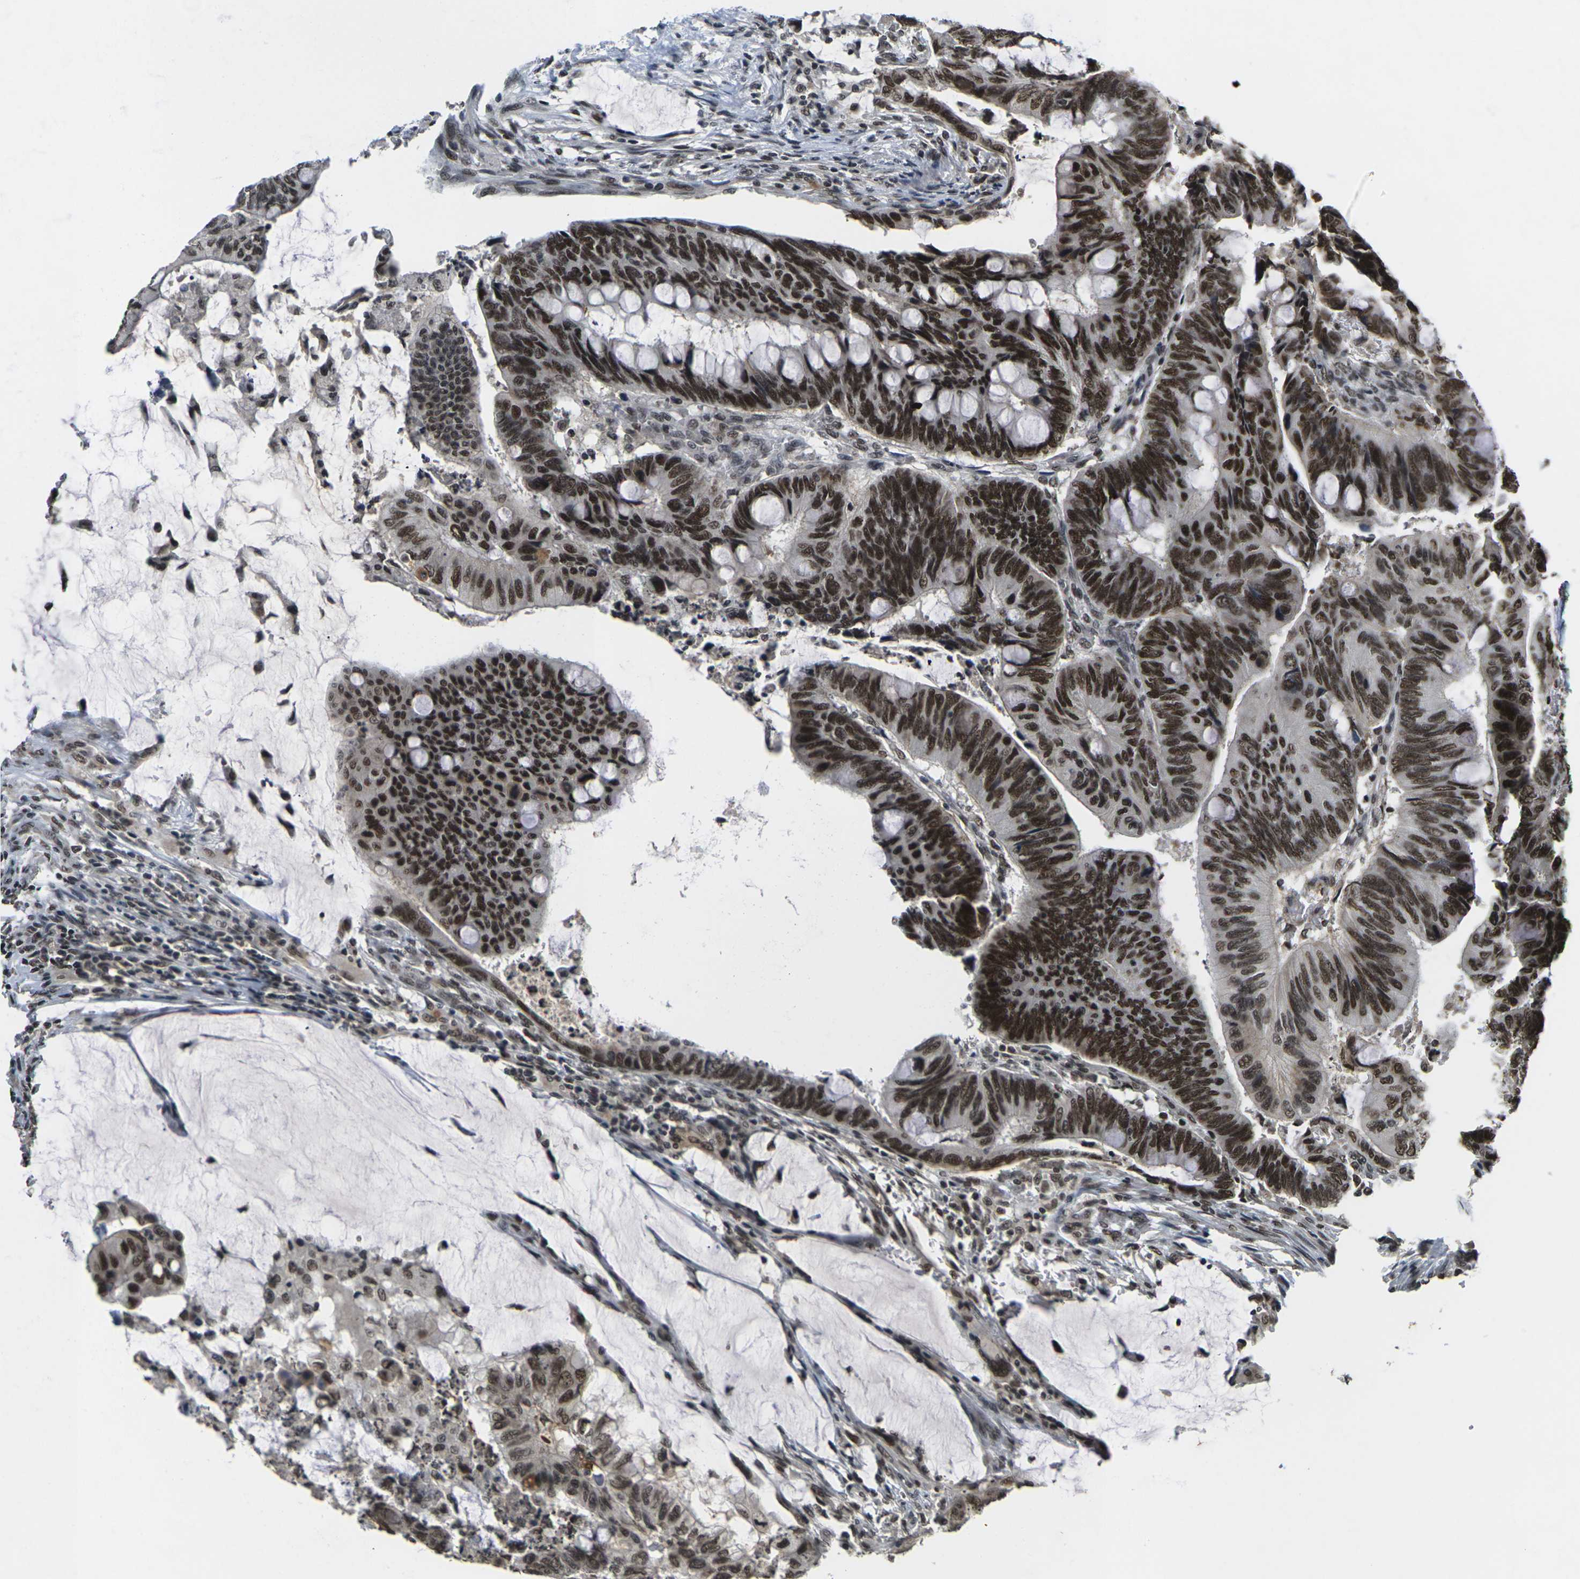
{"staining": {"intensity": "strong", "quantity": ">75%", "location": "nuclear"}, "tissue": "colorectal cancer", "cell_type": "Tumor cells", "image_type": "cancer", "snomed": [{"axis": "morphology", "description": "Normal tissue, NOS"}, {"axis": "morphology", "description": "Adenocarcinoma, NOS"}, {"axis": "topography", "description": "Rectum"}, {"axis": "topography", "description": "Peripheral nerve tissue"}], "caption": "DAB immunohistochemical staining of colorectal cancer (adenocarcinoma) shows strong nuclear protein expression in approximately >75% of tumor cells.", "gene": "NELFA", "patient": {"sex": "male", "age": 92}}